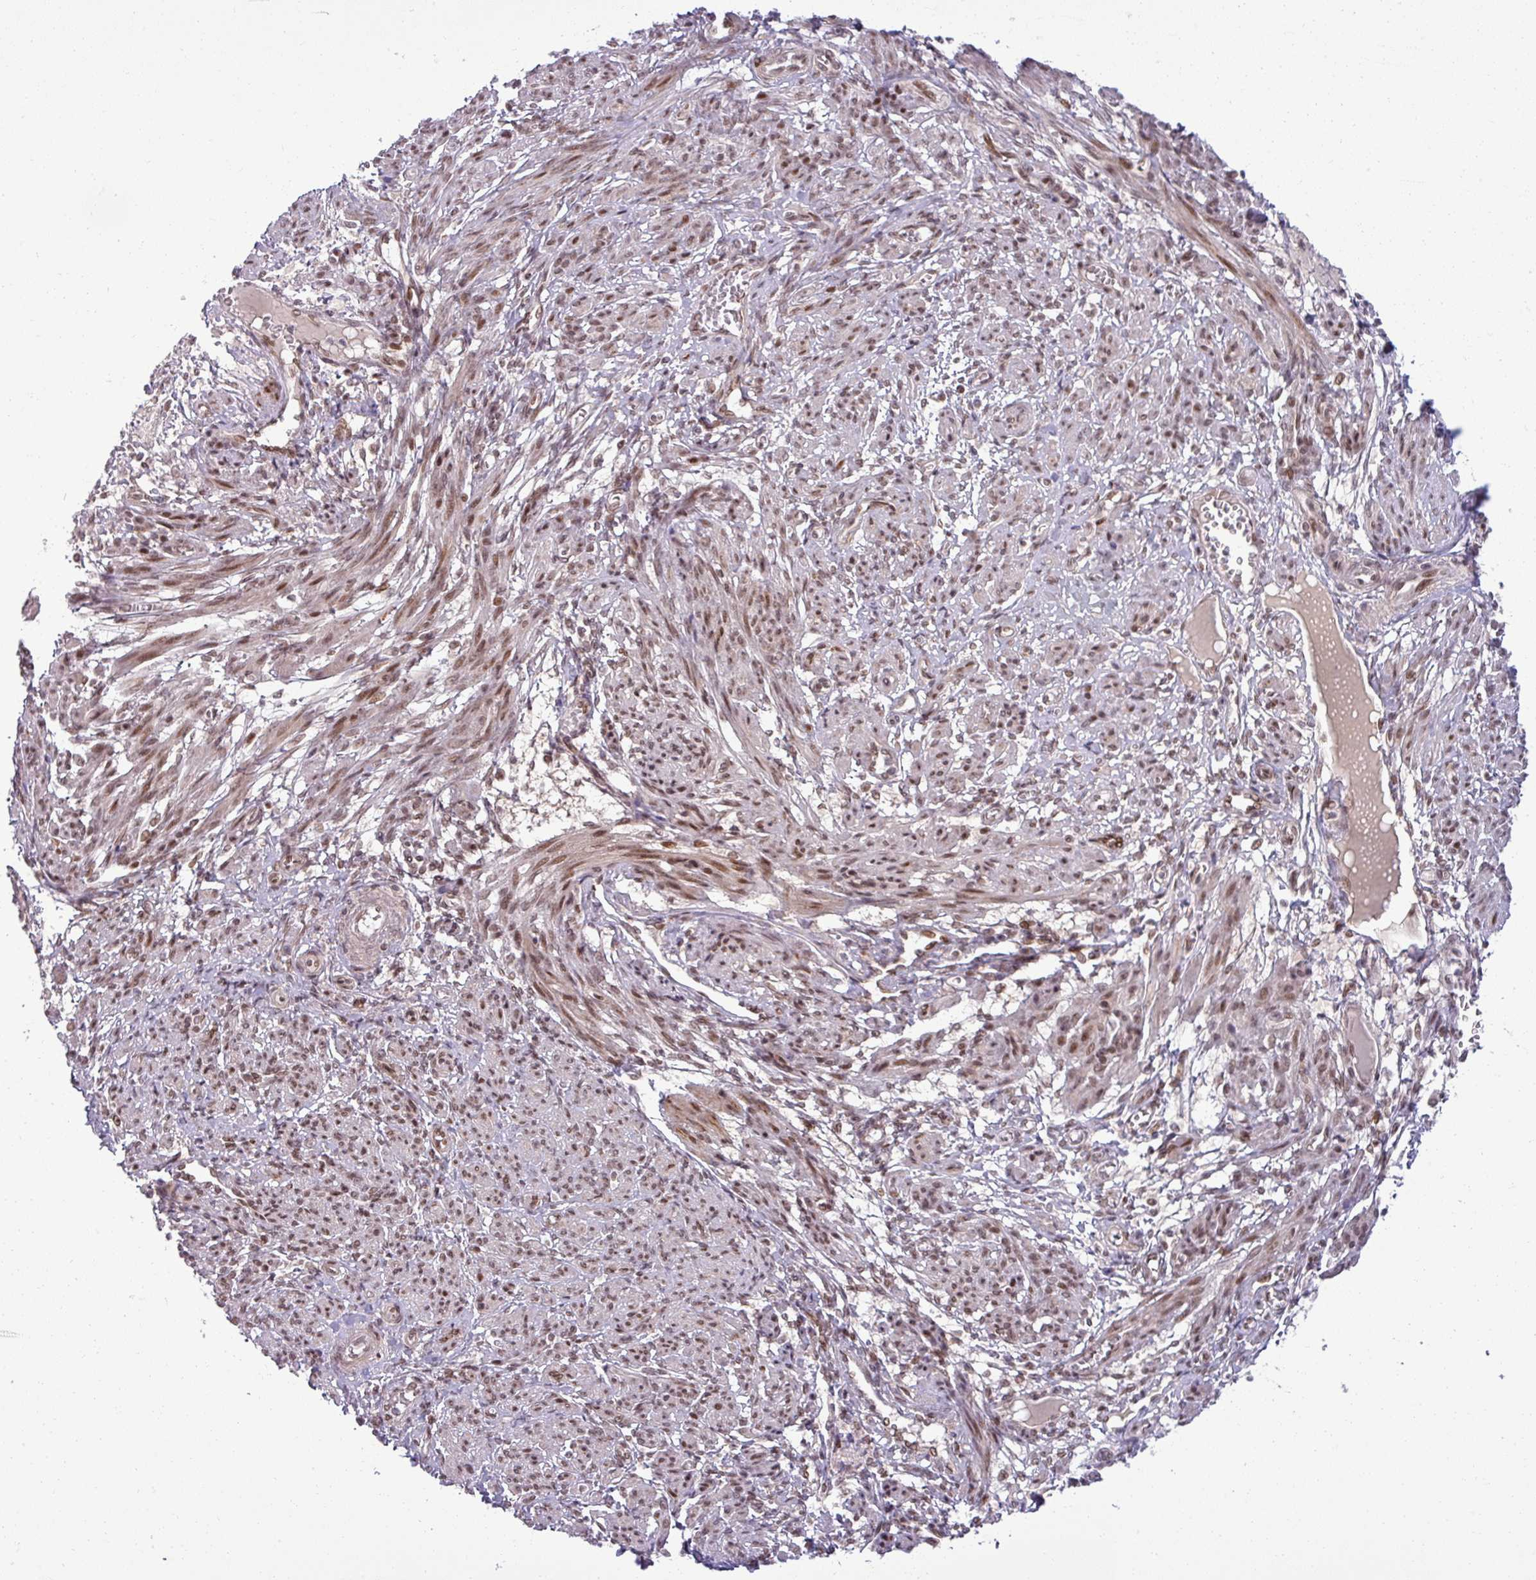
{"staining": {"intensity": "moderate", "quantity": "25%-75%", "location": "nuclear"}, "tissue": "smooth muscle", "cell_type": "Smooth muscle cells", "image_type": "normal", "snomed": [{"axis": "morphology", "description": "Normal tissue, NOS"}, {"axis": "topography", "description": "Smooth muscle"}], "caption": "Immunohistochemistry staining of normal smooth muscle, which demonstrates medium levels of moderate nuclear expression in about 25%-75% of smooth muscle cells indicating moderate nuclear protein positivity. The staining was performed using DAB (brown) for protein detection and nuclei were counterstained in hematoxylin (blue).", "gene": "PTPN20", "patient": {"sex": "female", "age": 39}}